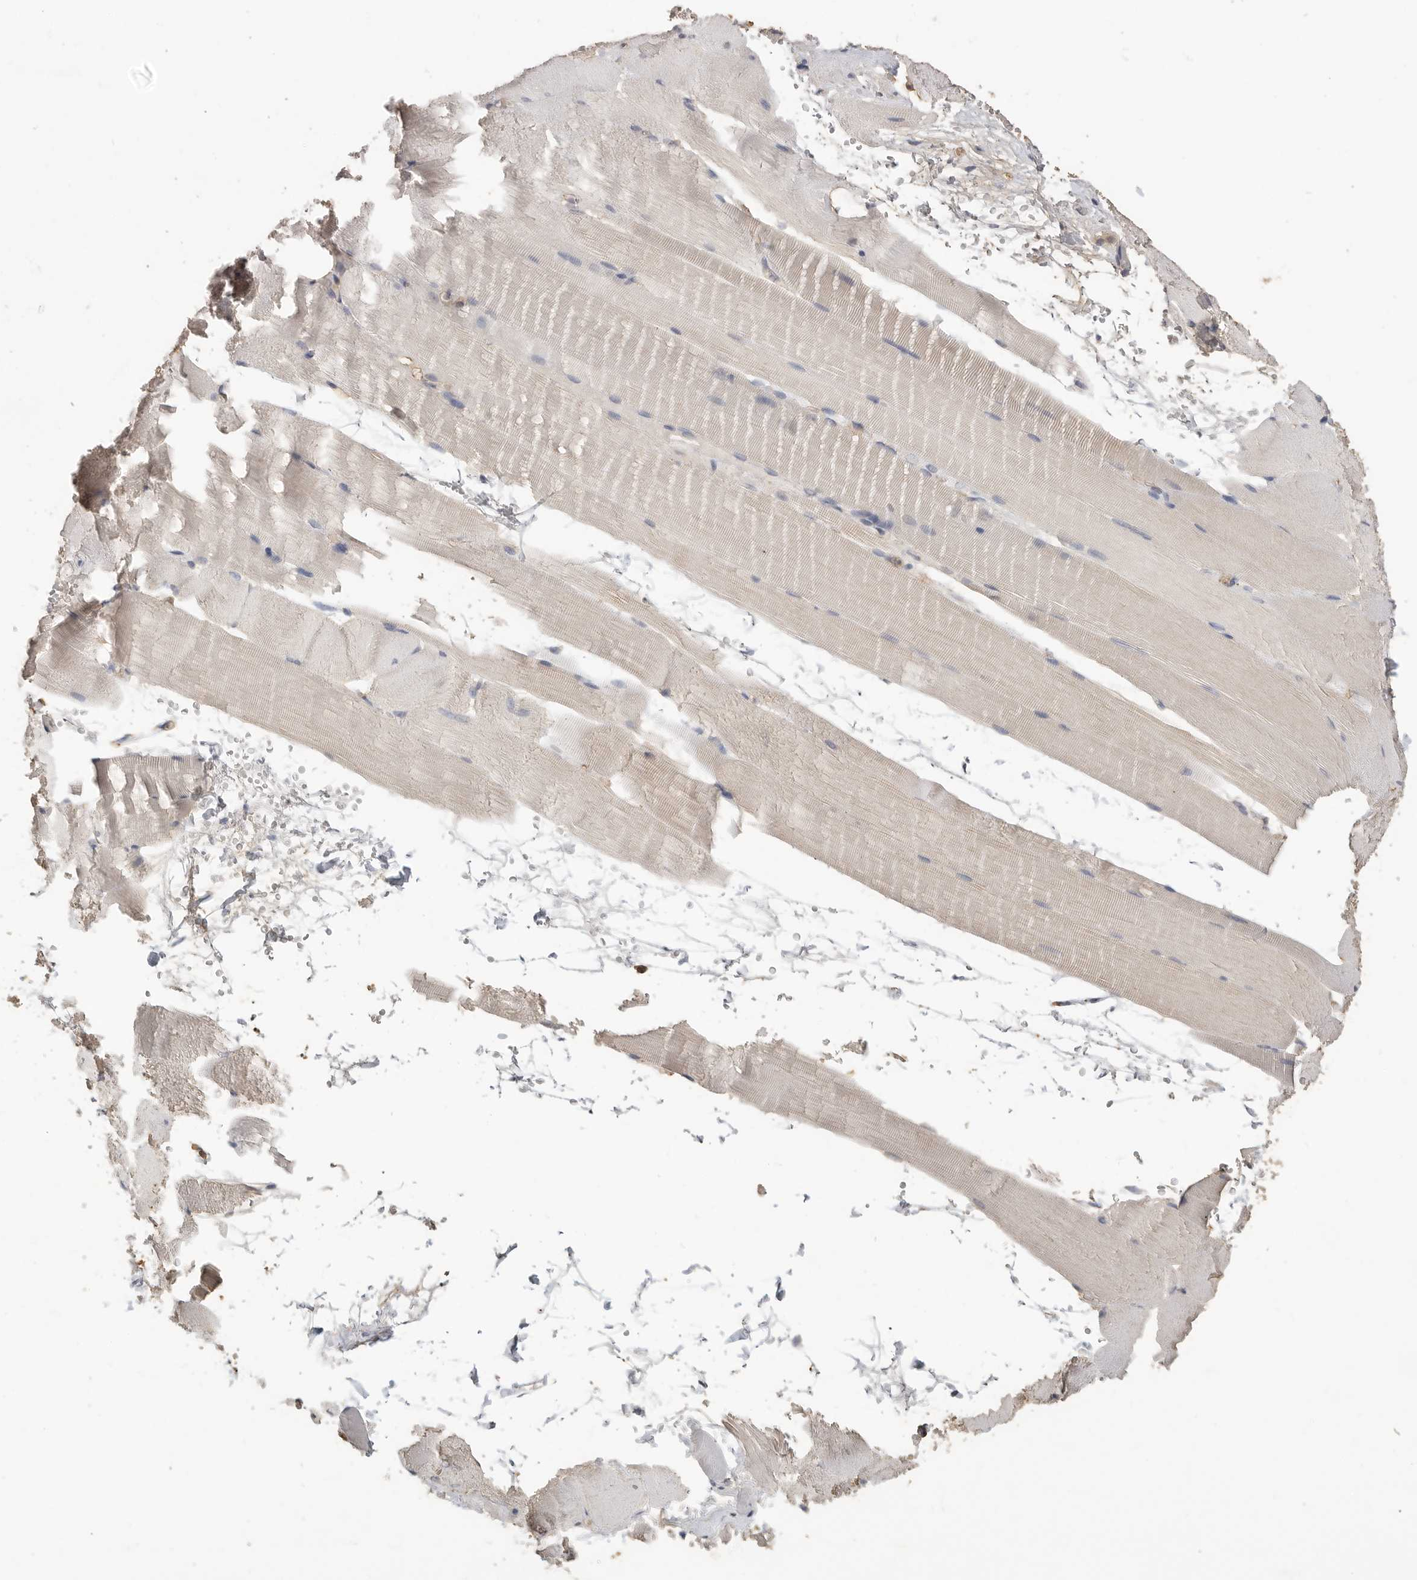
{"staining": {"intensity": "negative", "quantity": "none", "location": "none"}, "tissue": "skeletal muscle", "cell_type": "Myocytes", "image_type": "normal", "snomed": [{"axis": "morphology", "description": "Normal tissue, NOS"}, {"axis": "topography", "description": "Skeletal muscle"}, {"axis": "topography", "description": "Parathyroid gland"}], "caption": "DAB (3,3'-diaminobenzidine) immunohistochemical staining of normal human skeletal muscle shows no significant expression in myocytes.", "gene": "MAP2K1", "patient": {"sex": "female", "age": 37}}